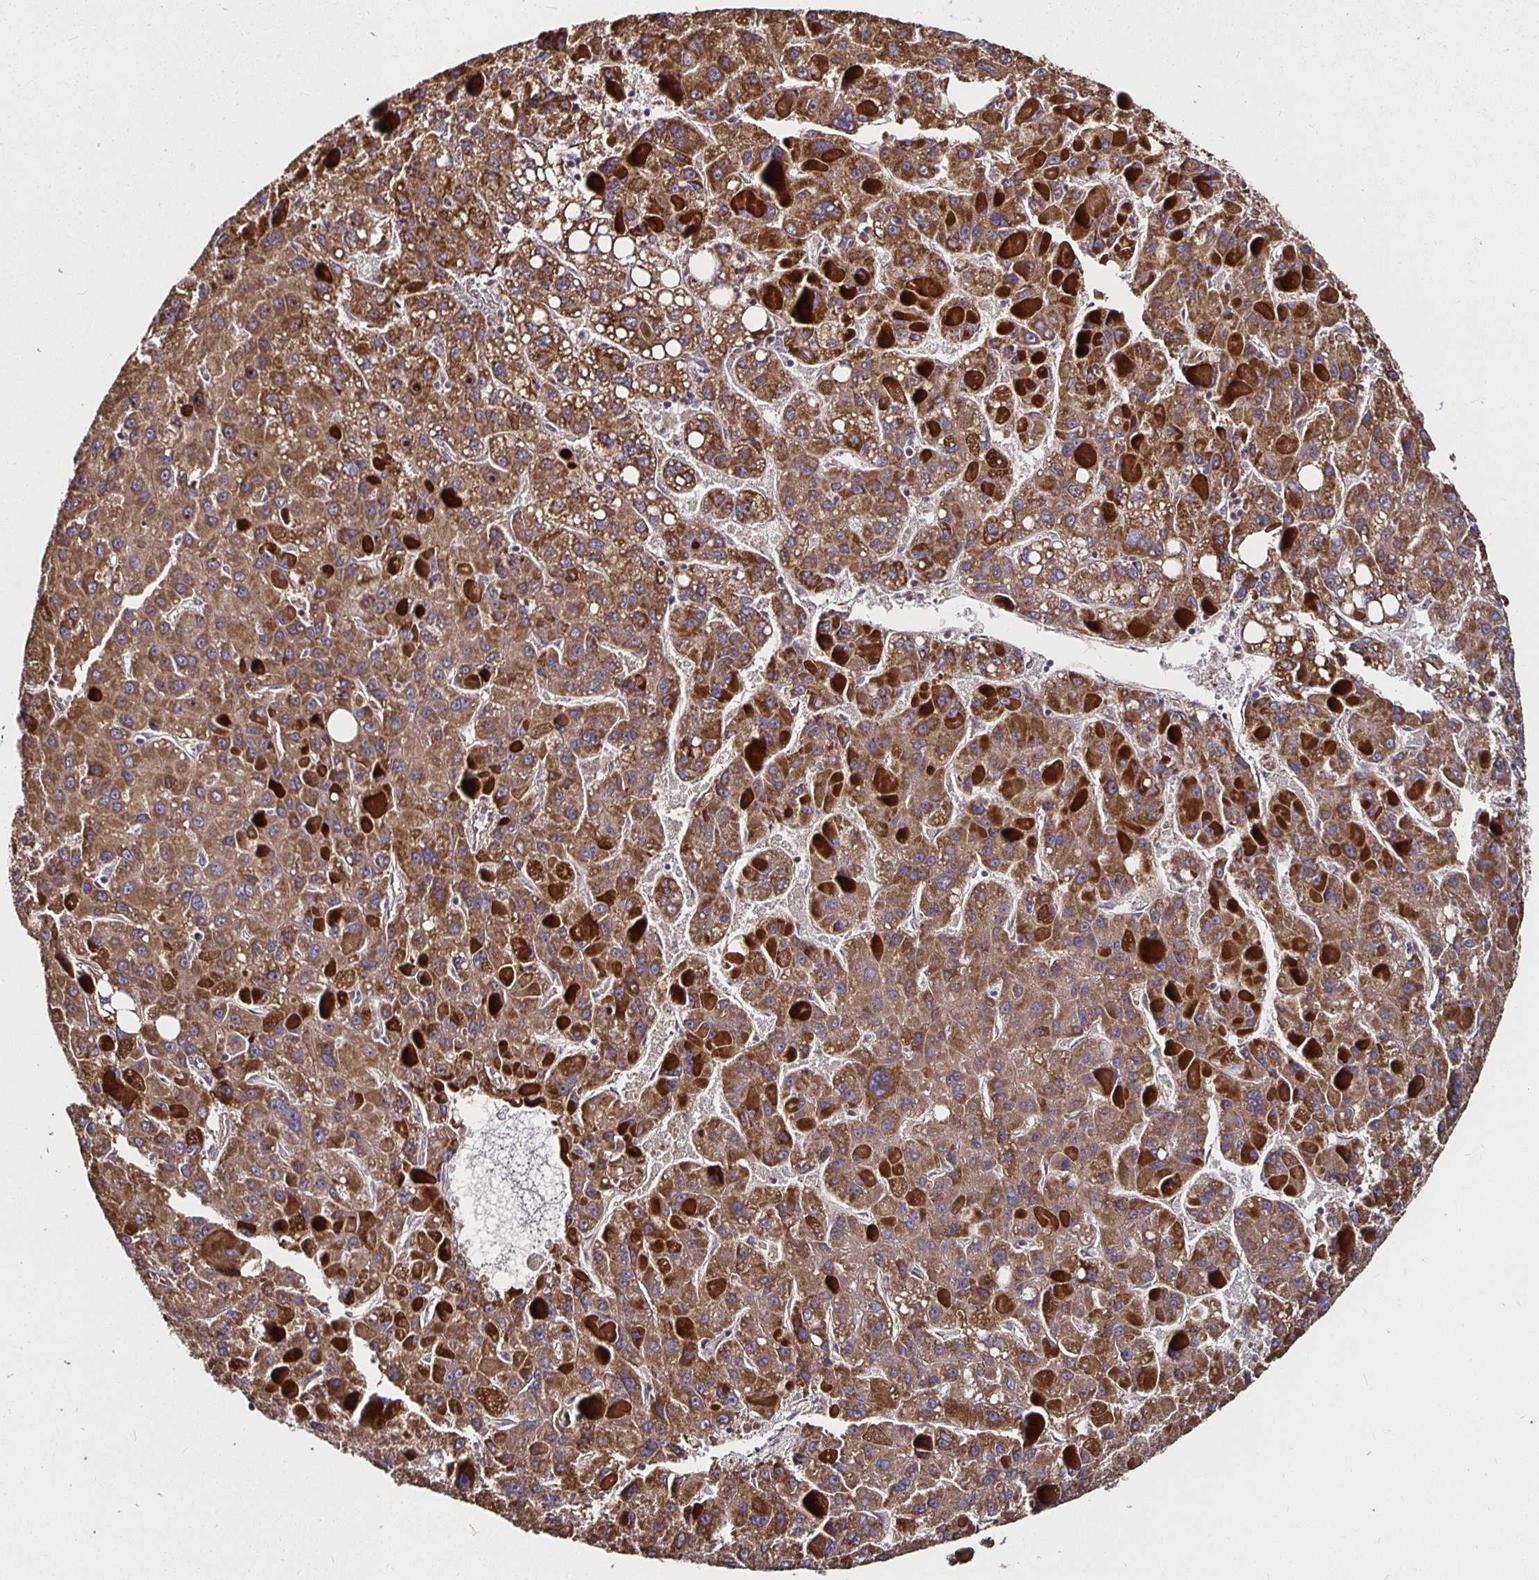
{"staining": {"intensity": "strong", "quantity": ">75%", "location": "cytoplasmic/membranous"}, "tissue": "liver cancer", "cell_type": "Tumor cells", "image_type": "cancer", "snomed": [{"axis": "morphology", "description": "Carcinoma, Hepatocellular, NOS"}, {"axis": "topography", "description": "Liver"}], "caption": "Hepatocellular carcinoma (liver) stained with IHC demonstrates strong cytoplasmic/membranous positivity in about >75% of tumor cells. The staining was performed using DAB (3,3'-diaminobenzidine) to visualize the protein expression in brown, while the nuclei were stained in blue with hematoxylin (Magnification: 20x).", "gene": "MLST8", "patient": {"sex": "female", "age": 82}}